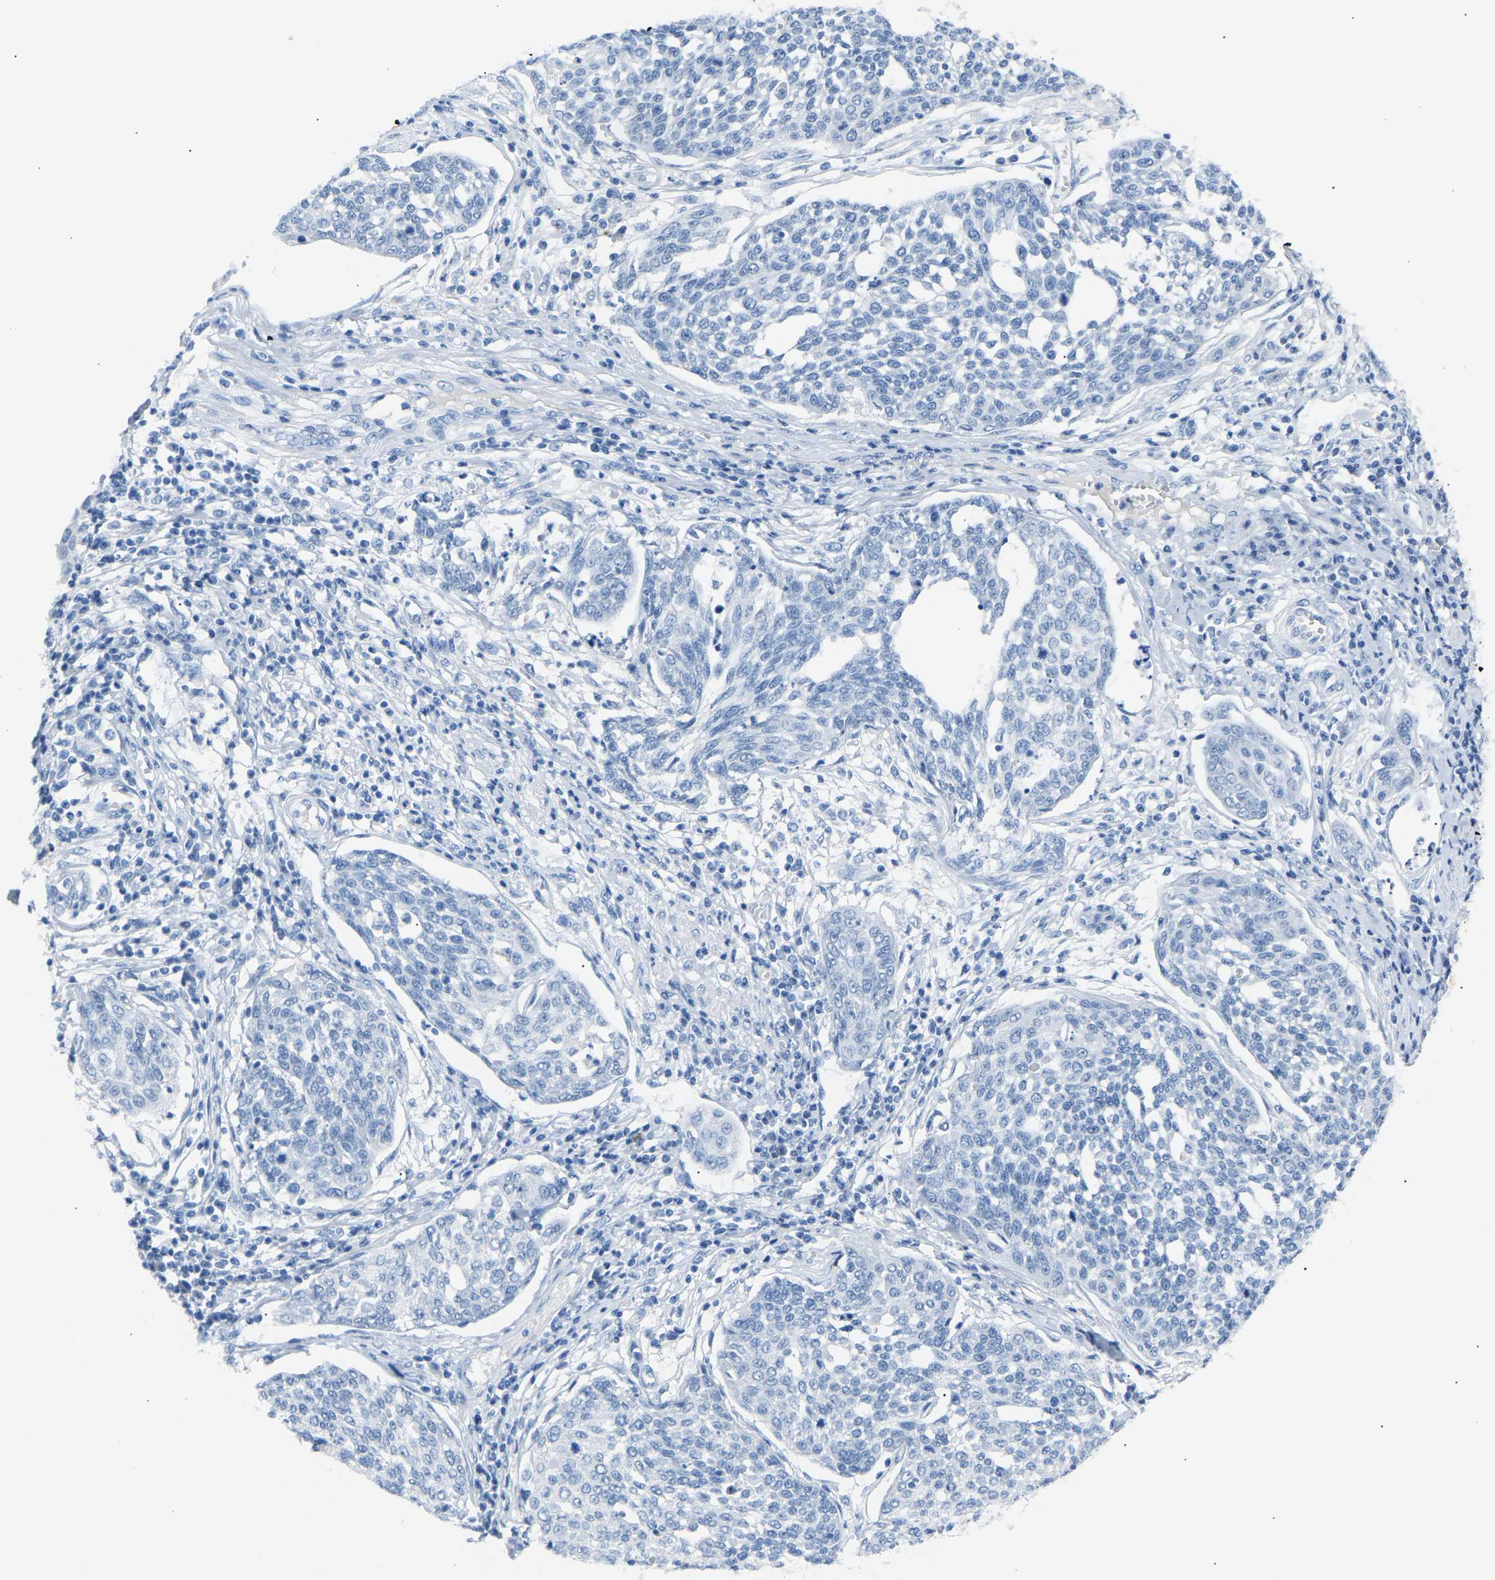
{"staining": {"intensity": "negative", "quantity": "none", "location": "none"}, "tissue": "cervical cancer", "cell_type": "Tumor cells", "image_type": "cancer", "snomed": [{"axis": "morphology", "description": "Squamous cell carcinoma, NOS"}, {"axis": "topography", "description": "Cervix"}], "caption": "Immunohistochemistry (IHC) micrograph of neoplastic tissue: cervical squamous cell carcinoma stained with DAB demonstrates no significant protein positivity in tumor cells.", "gene": "PEX1", "patient": {"sex": "female", "age": 34}}